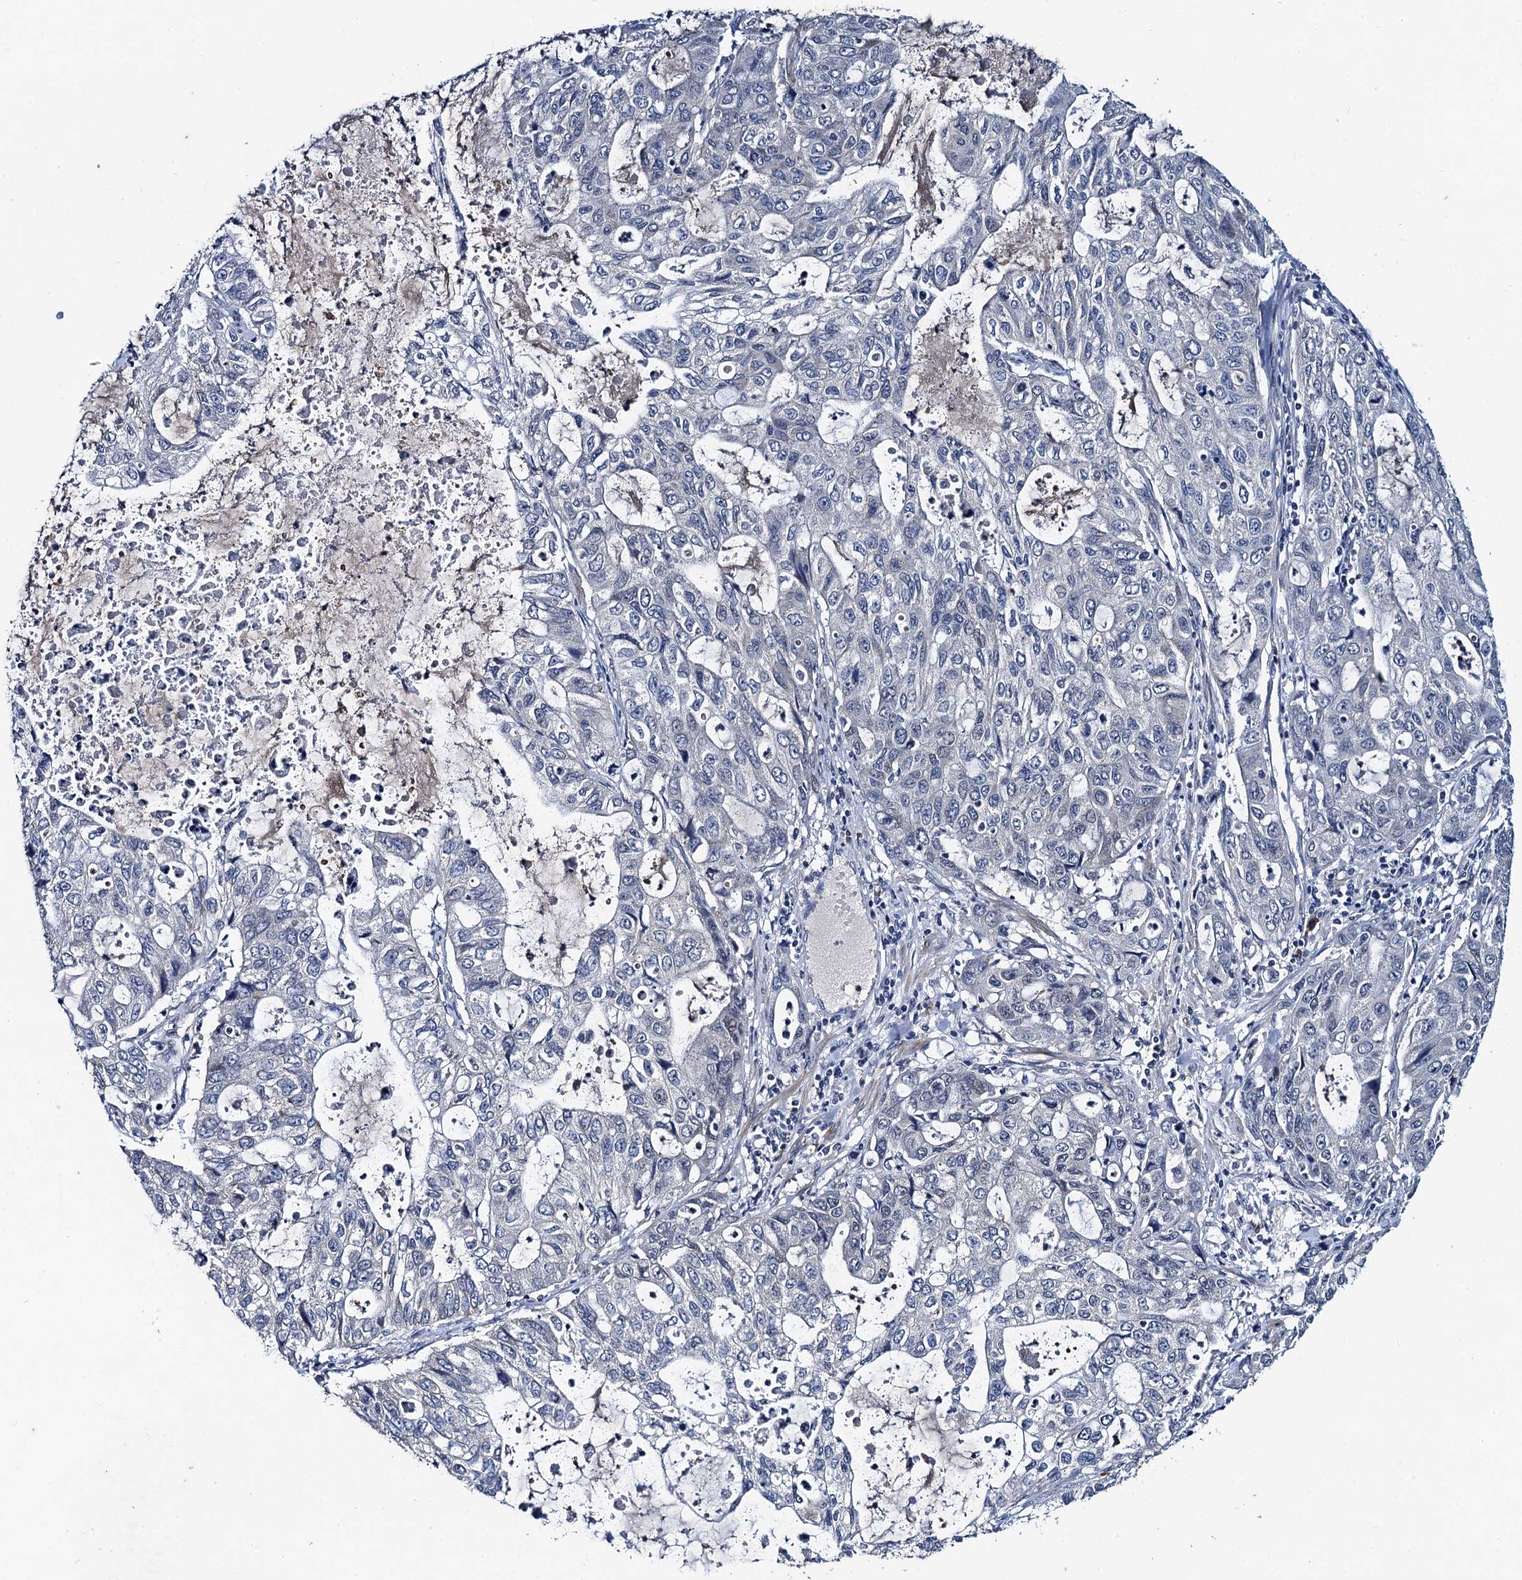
{"staining": {"intensity": "negative", "quantity": "none", "location": "none"}, "tissue": "stomach cancer", "cell_type": "Tumor cells", "image_type": "cancer", "snomed": [{"axis": "morphology", "description": "Adenocarcinoma, NOS"}, {"axis": "topography", "description": "Stomach, upper"}], "caption": "DAB (3,3'-diaminobenzidine) immunohistochemical staining of human stomach cancer (adenocarcinoma) shows no significant expression in tumor cells.", "gene": "TMEM39B", "patient": {"sex": "female", "age": 52}}